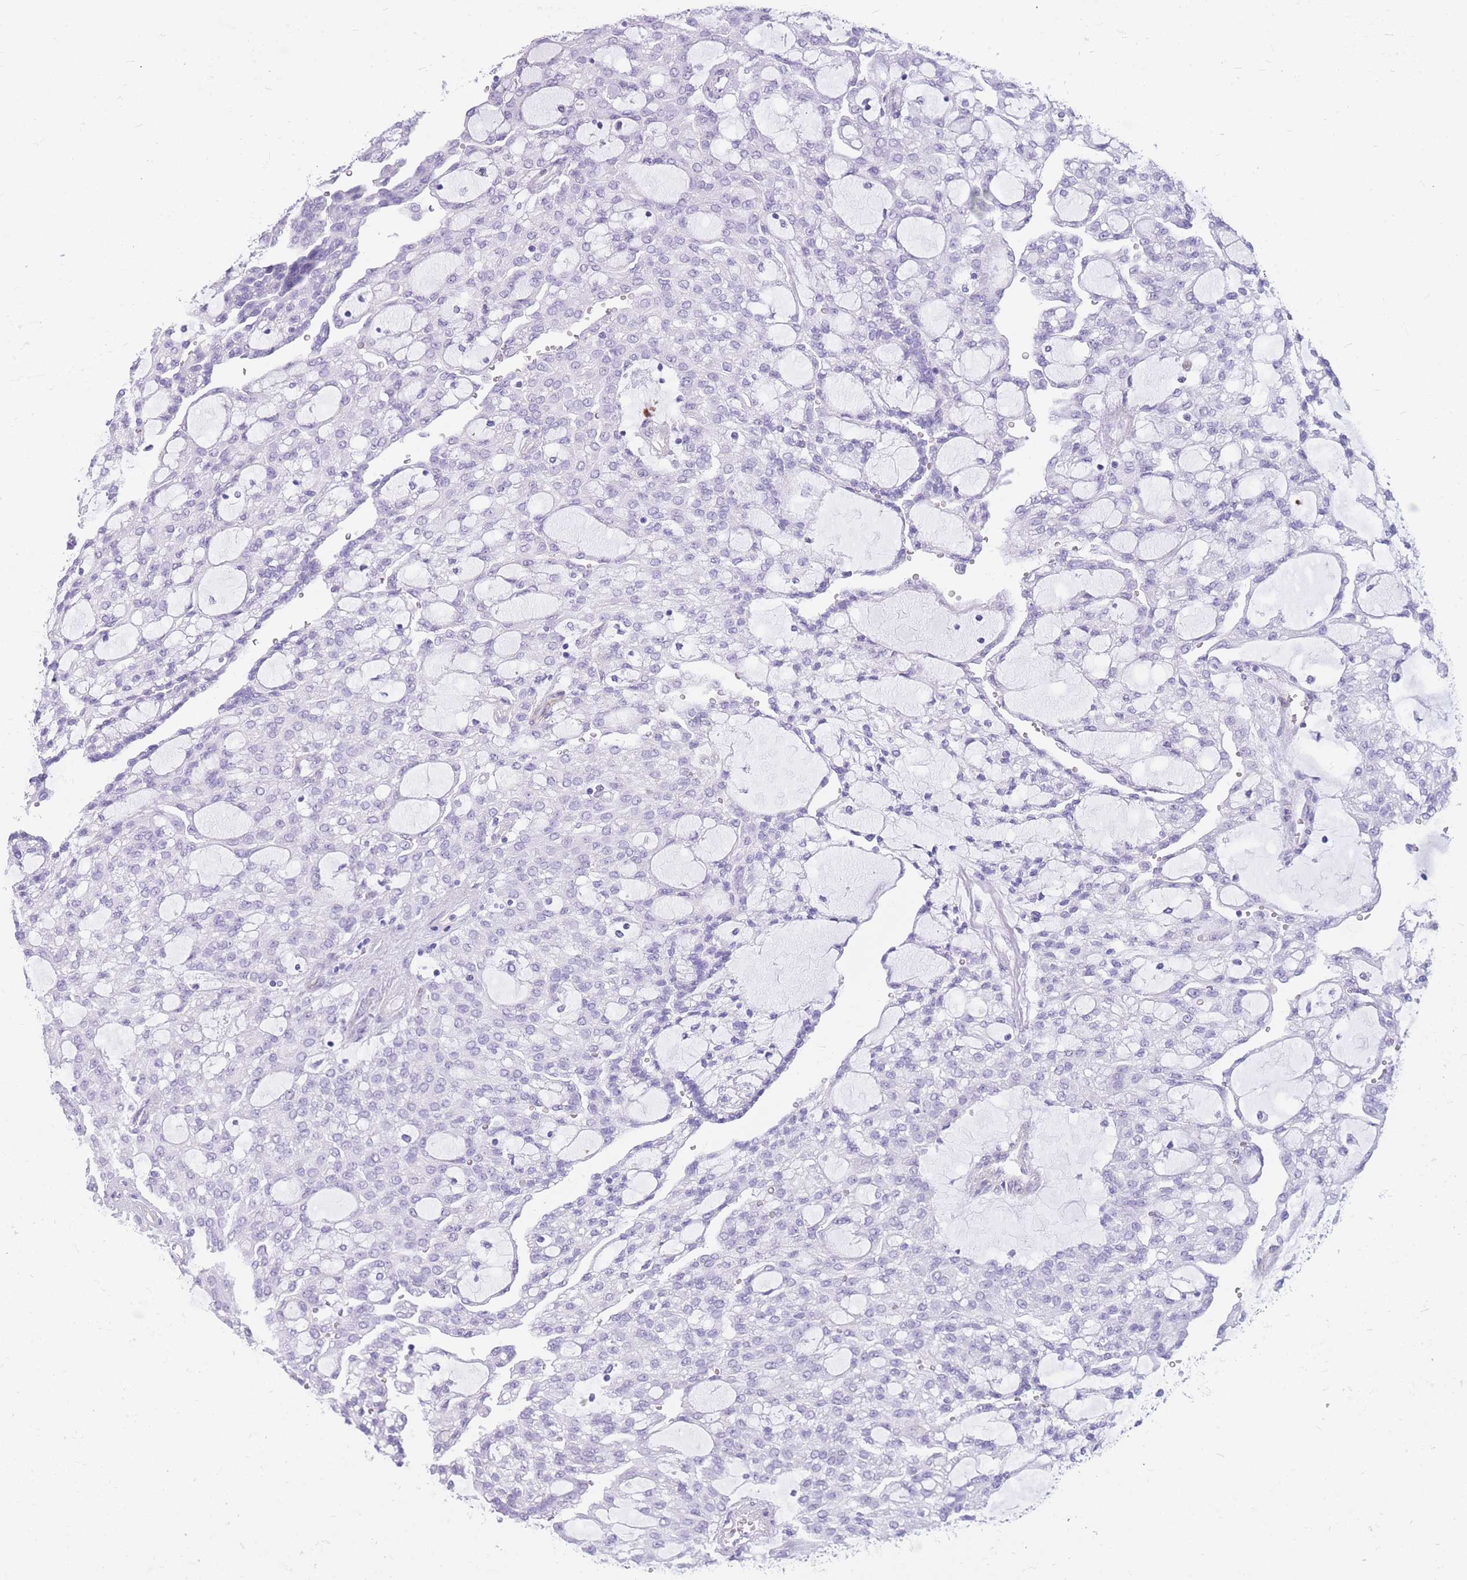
{"staining": {"intensity": "negative", "quantity": "none", "location": "none"}, "tissue": "renal cancer", "cell_type": "Tumor cells", "image_type": "cancer", "snomed": [{"axis": "morphology", "description": "Adenocarcinoma, NOS"}, {"axis": "topography", "description": "Kidney"}], "caption": "The immunohistochemistry micrograph has no significant staining in tumor cells of renal adenocarcinoma tissue.", "gene": "MTSS2", "patient": {"sex": "male", "age": 63}}